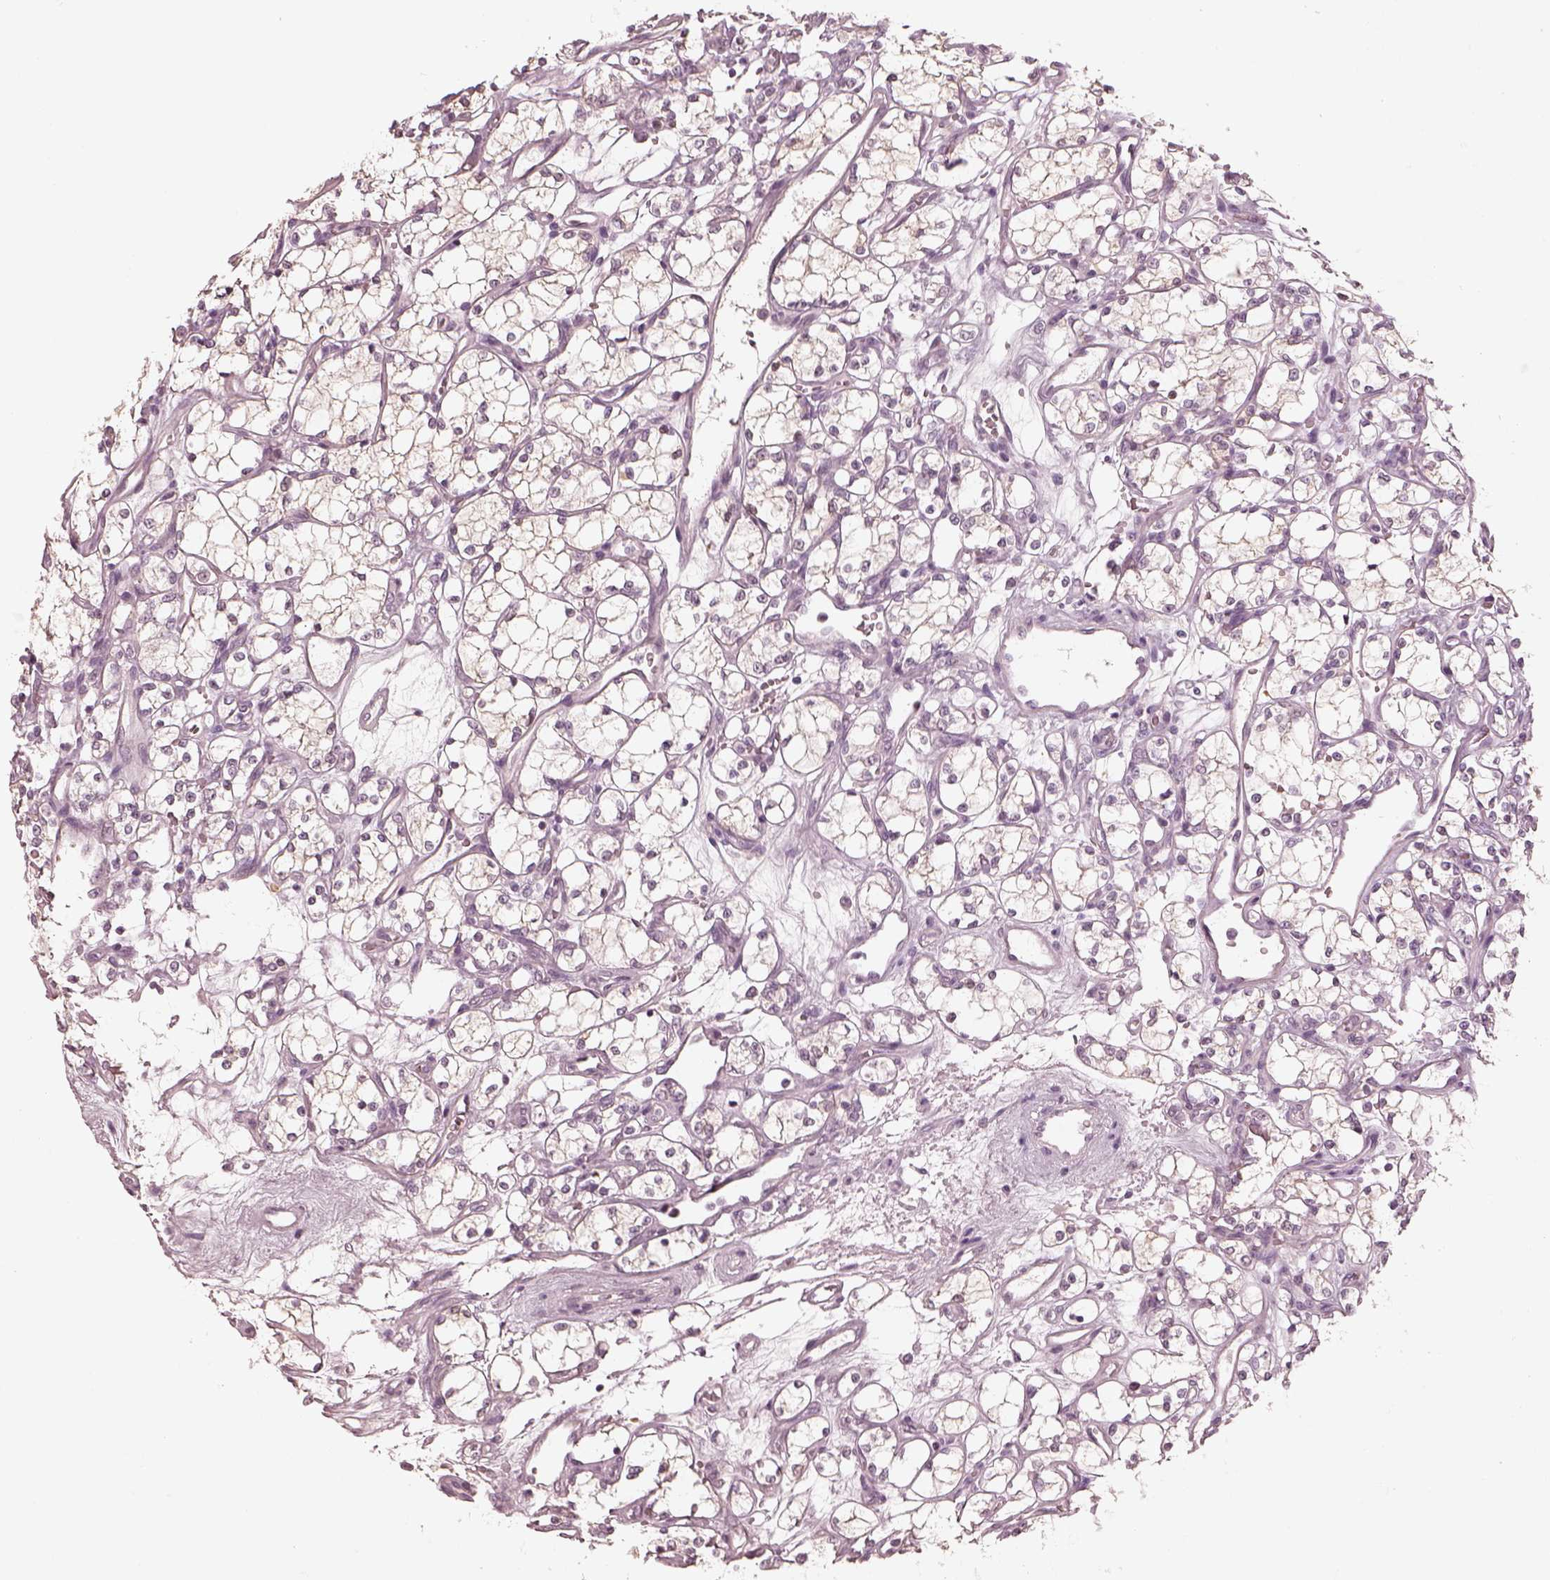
{"staining": {"intensity": "negative", "quantity": "none", "location": "none"}, "tissue": "renal cancer", "cell_type": "Tumor cells", "image_type": "cancer", "snomed": [{"axis": "morphology", "description": "Adenocarcinoma, NOS"}, {"axis": "topography", "description": "Kidney"}], "caption": "Immunohistochemistry of human renal adenocarcinoma displays no staining in tumor cells. The staining was performed using DAB (3,3'-diaminobenzidine) to visualize the protein expression in brown, while the nuclei were stained in blue with hematoxylin (Magnification: 20x).", "gene": "EGR4", "patient": {"sex": "female", "age": 69}}